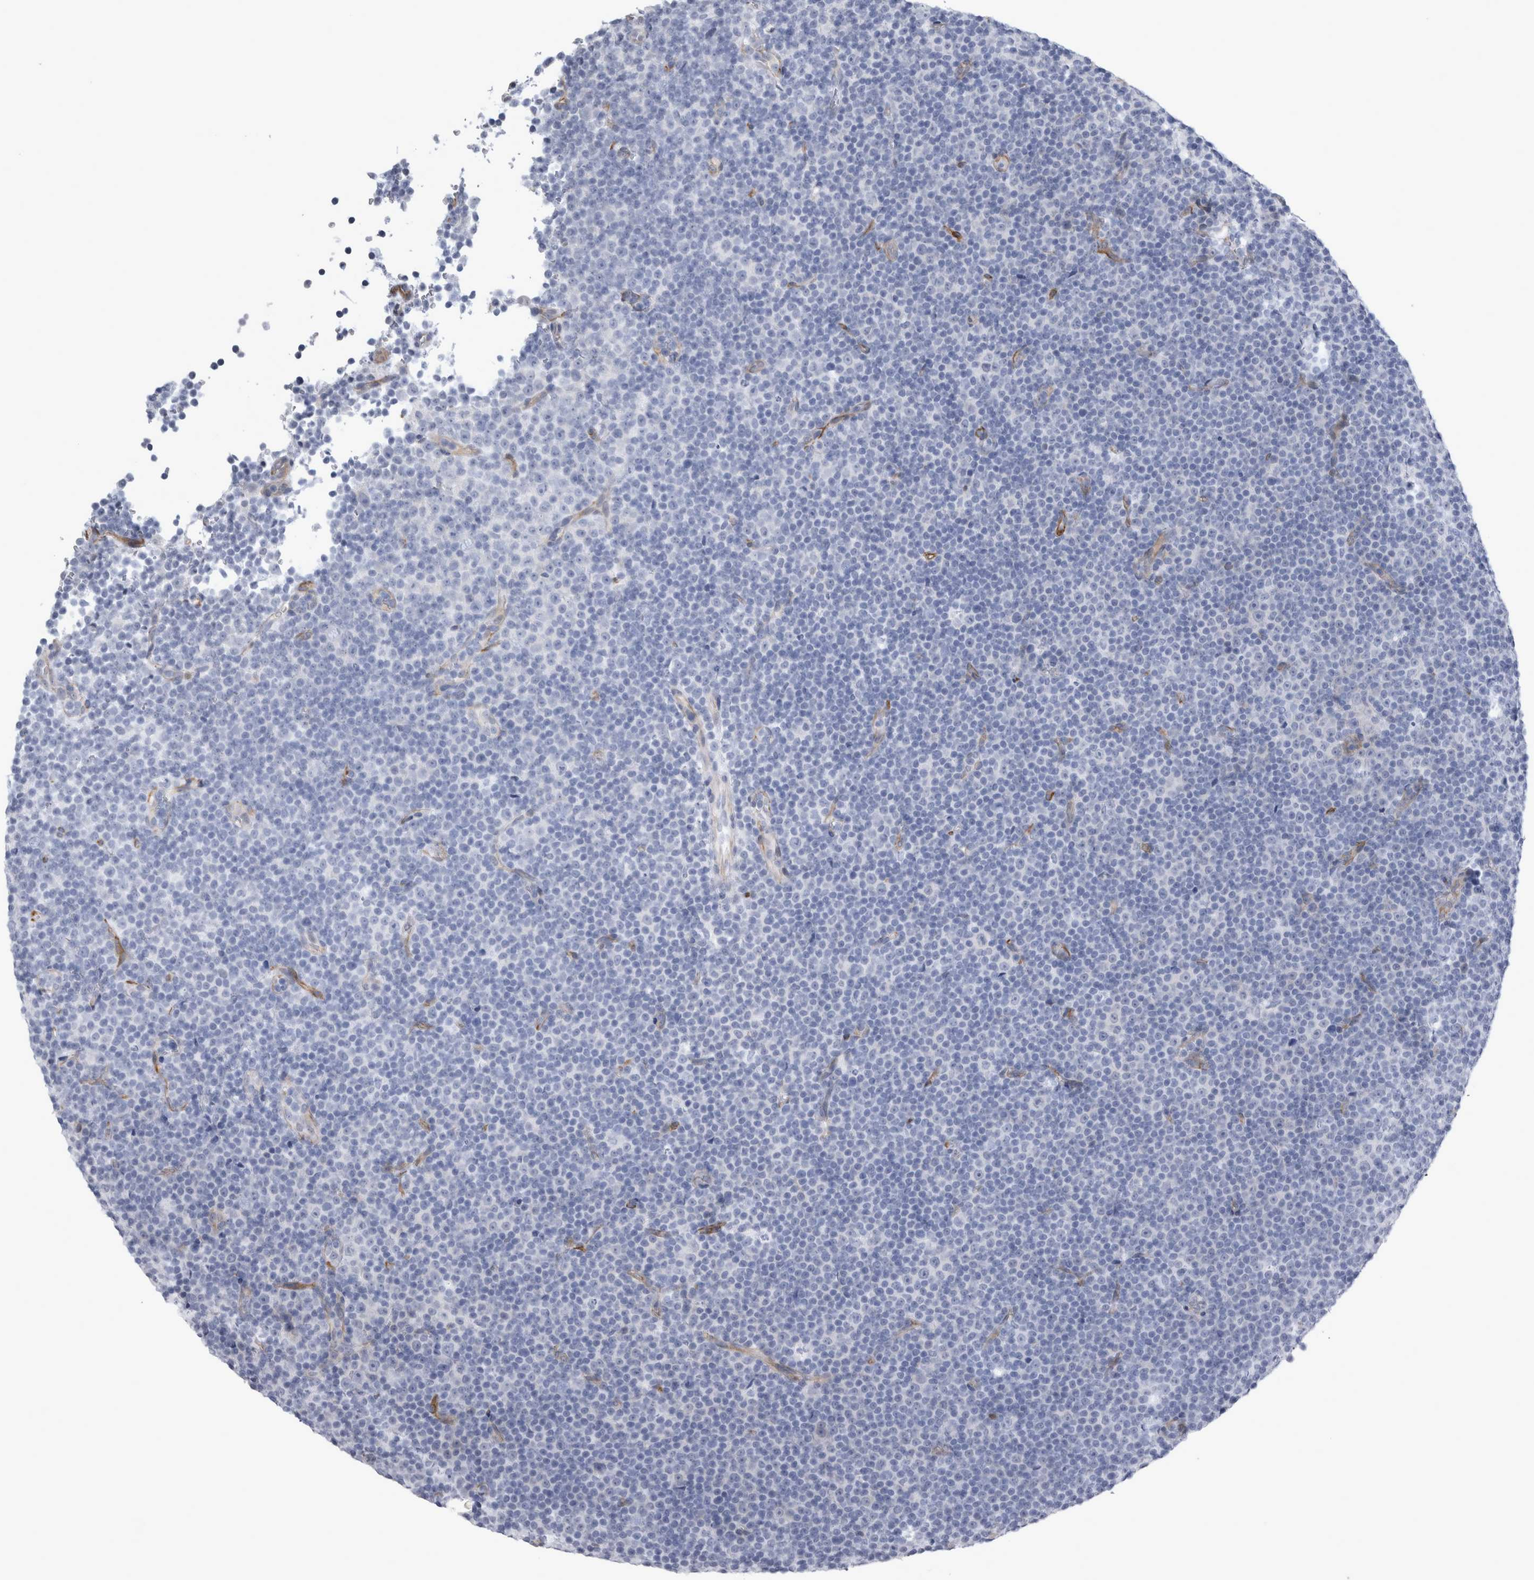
{"staining": {"intensity": "negative", "quantity": "none", "location": "none"}, "tissue": "lymphoma", "cell_type": "Tumor cells", "image_type": "cancer", "snomed": [{"axis": "morphology", "description": "Malignant lymphoma, non-Hodgkin's type, Low grade"}, {"axis": "topography", "description": "Lymph node"}], "caption": "IHC of low-grade malignant lymphoma, non-Hodgkin's type reveals no positivity in tumor cells.", "gene": "VWDE", "patient": {"sex": "female", "age": 67}}